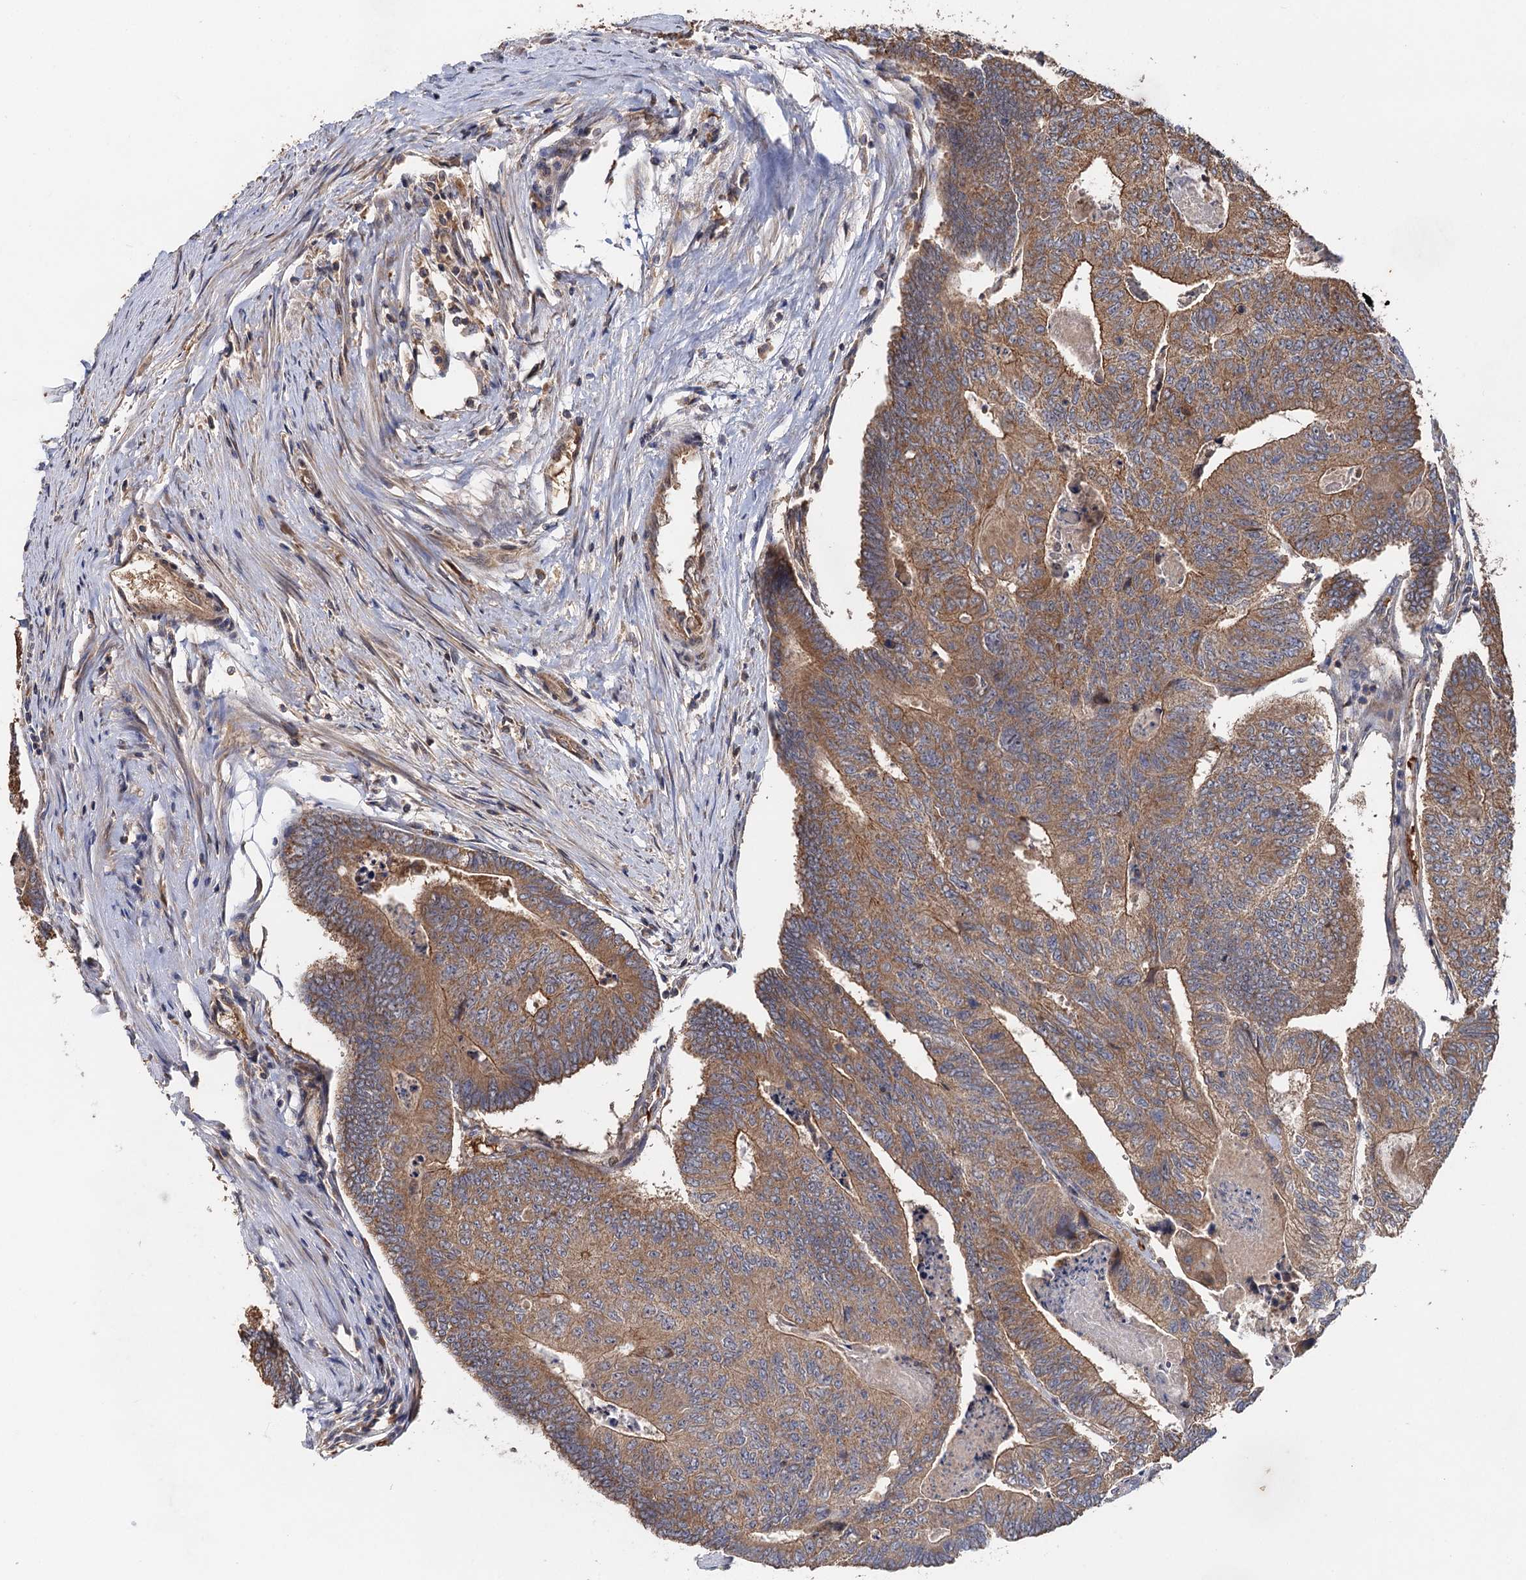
{"staining": {"intensity": "moderate", "quantity": ">75%", "location": "cytoplasmic/membranous"}, "tissue": "colorectal cancer", "cell_type": "Tumor cells", "image_type": "cancer", "snomed": [{"axis": "morphology", "description": "Adenocarcinoma, NOS"}, {"axis": "topography", "description": "Colon"}], "caption": "DAB (3,3'-diaminobenzidine) immunohistochemical staining of human adenocarcinoma (colorectal) demonstrates moderate cytoplasmic/membranous protein expression in about >75% of tumor cells.", "gene": "SNX32", "patient": {"sex": "female", "age": 67}}